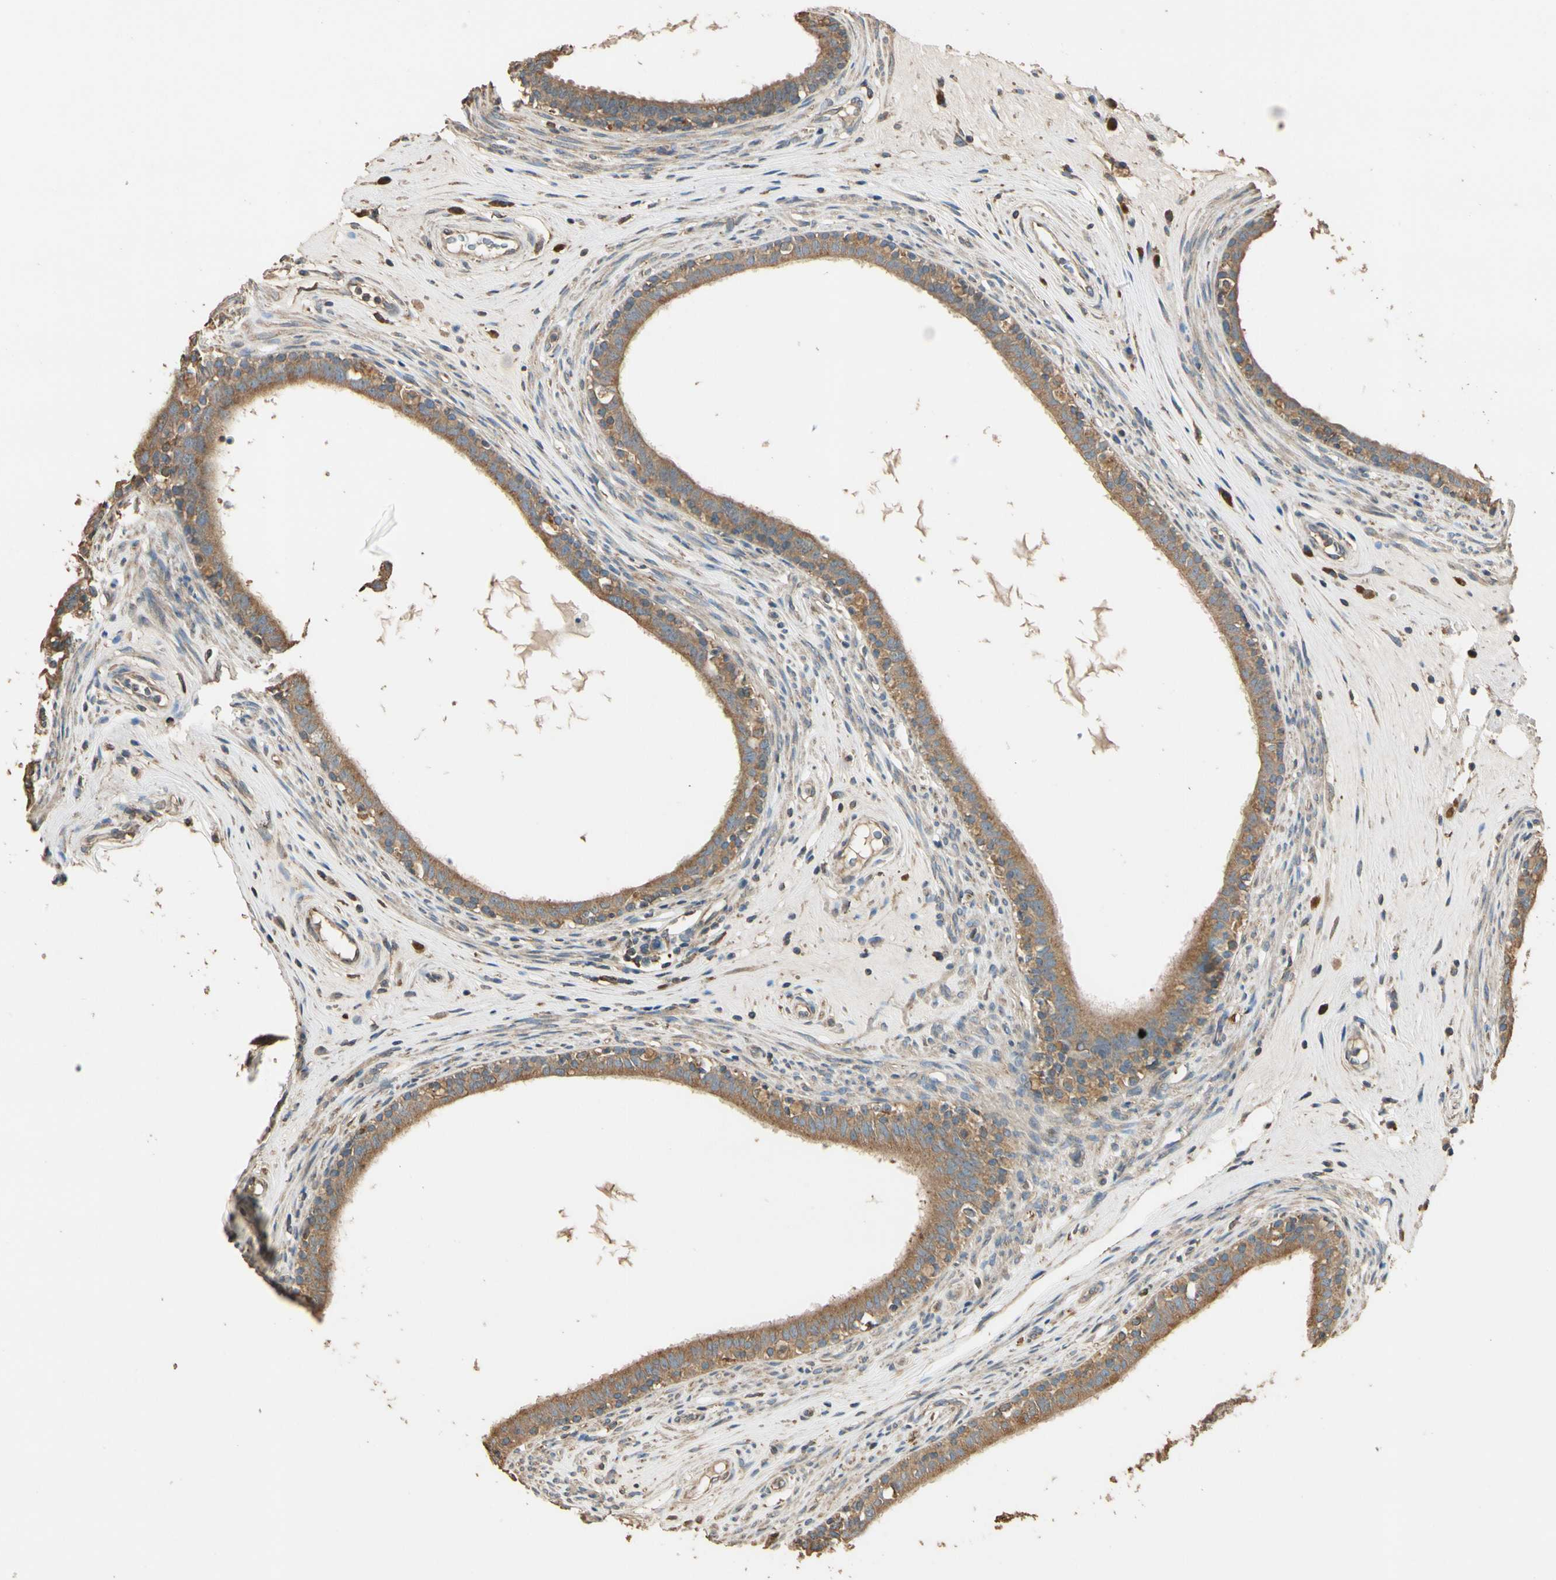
{"staining": {"intensity": "moderate", "quantity": ">75%", "location": "cytoplasmic/membranous"}, "tissue": "epididymis", "cell_type": "Glandular cells", "image_type": "normal", "snomed": [{"axis": "morphology", "description": "Normal tissue, NOS"}, {"axis": "morphology", "description": "Inflammation, NOS"}, {"axis": "topography", "description": "Epididymis"}], "caption": "The image exhibits immunohistochemical staining of normal epididymis. There is moderate cytoplasmic/membranous staining is appreciated in approximately >75% of glandular cells. (DAB (3,3'-diaminobenzidine) = brown stain, brightfield microscopy at high magnification).", "gene": "STX18", "patient": {"sex": "male", "age": 84}}